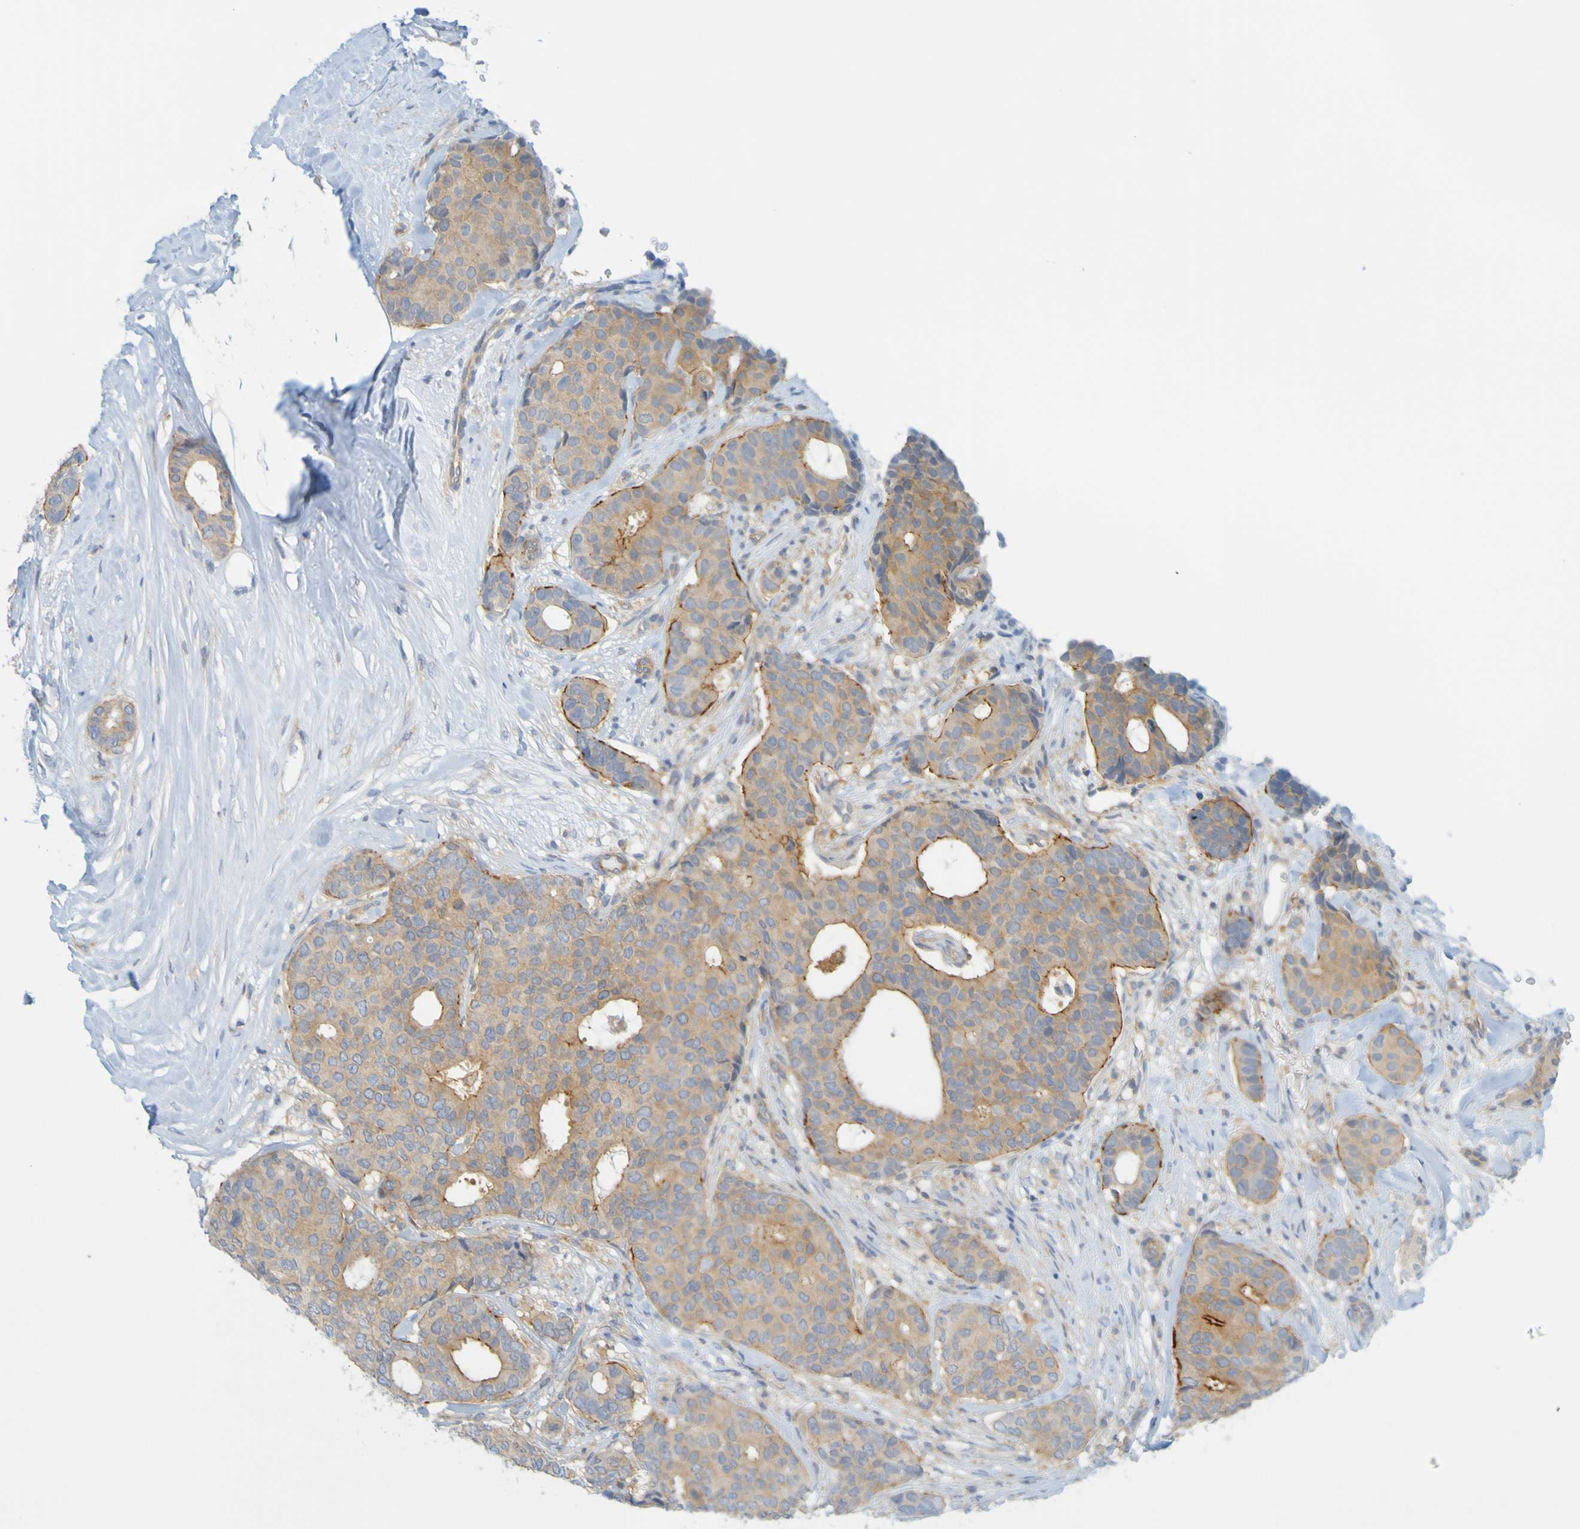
{"staining": {"intensity": "moderate", "quantity": ">75%", "location": "cytoplasmic/membranous"}, "tissue": "breast cancer", "cell_type": "Tumor cells", "image_type": "cancer", "snomed": [{"axis": "morphology", "description": "Duct carcinoma"}, {"axis": "topography", "description": "Breast"}], "caption": "Moderate cytoplasmic/membranous staining is present in approximately >75% of tumor cells in breast cancer.", "gene": "APPL1", "patient": {"sex": "female", "age": 75}}